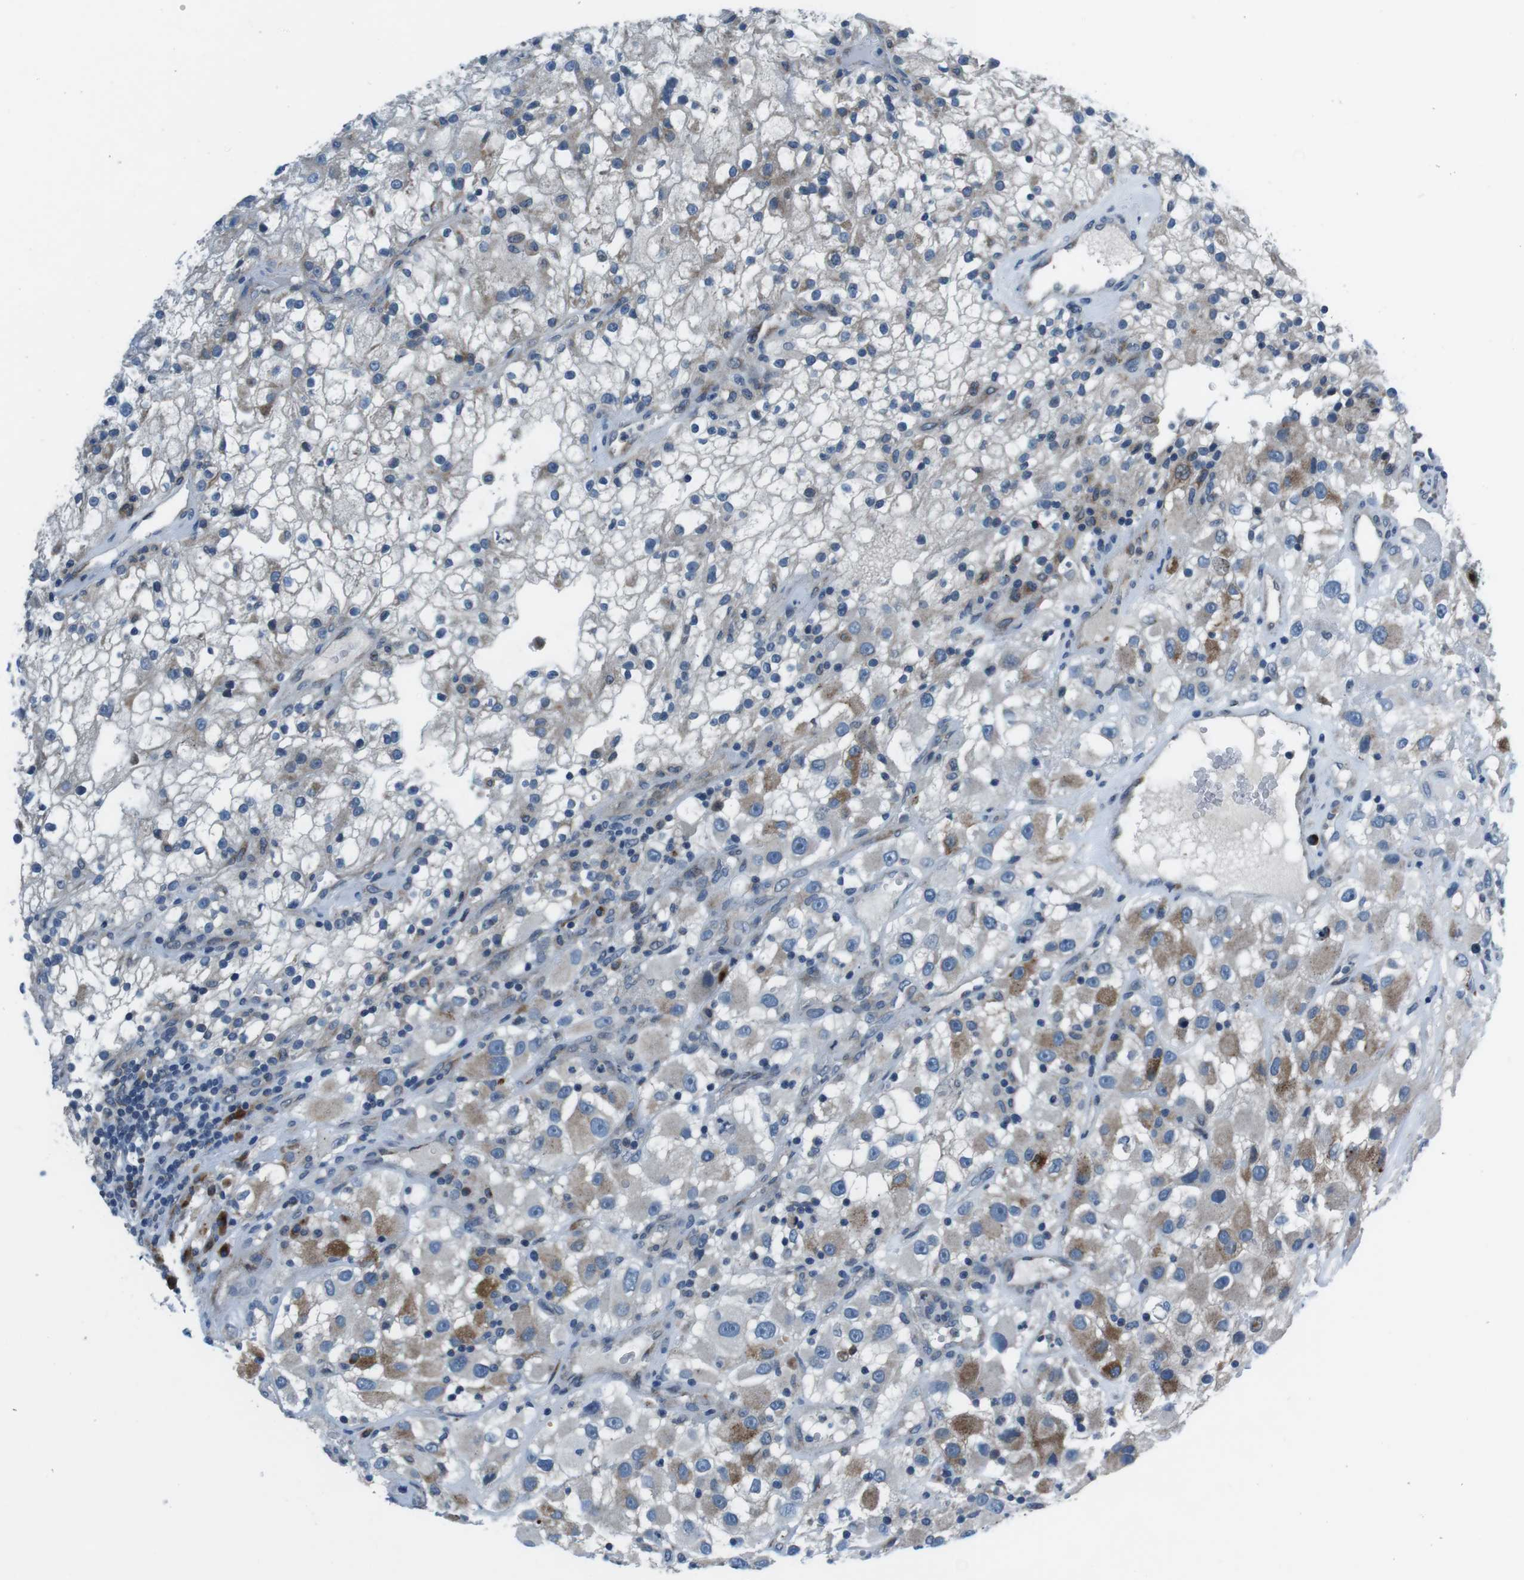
{"staining": {"intensity": "moderate", "quantity": "<25%", "location": "cytoplasmic/membranous"}, "tissue": "renal cancer", "cell_type": "Tumor cells", "image_type": "cancer", "snomed": [{"axis": "morphology", "description": "Adenocarcinoma, NOS"}, {"axis": "topography", "description": "Kidney"}], "caption": "Renal cancer stained with a brown dye reveals moderate cytoplasmic/membranous positive positivity in approximately <25% of tumor cells.", "gene": "NUCB2", "patient": {"sex": "female", "age": 52}}